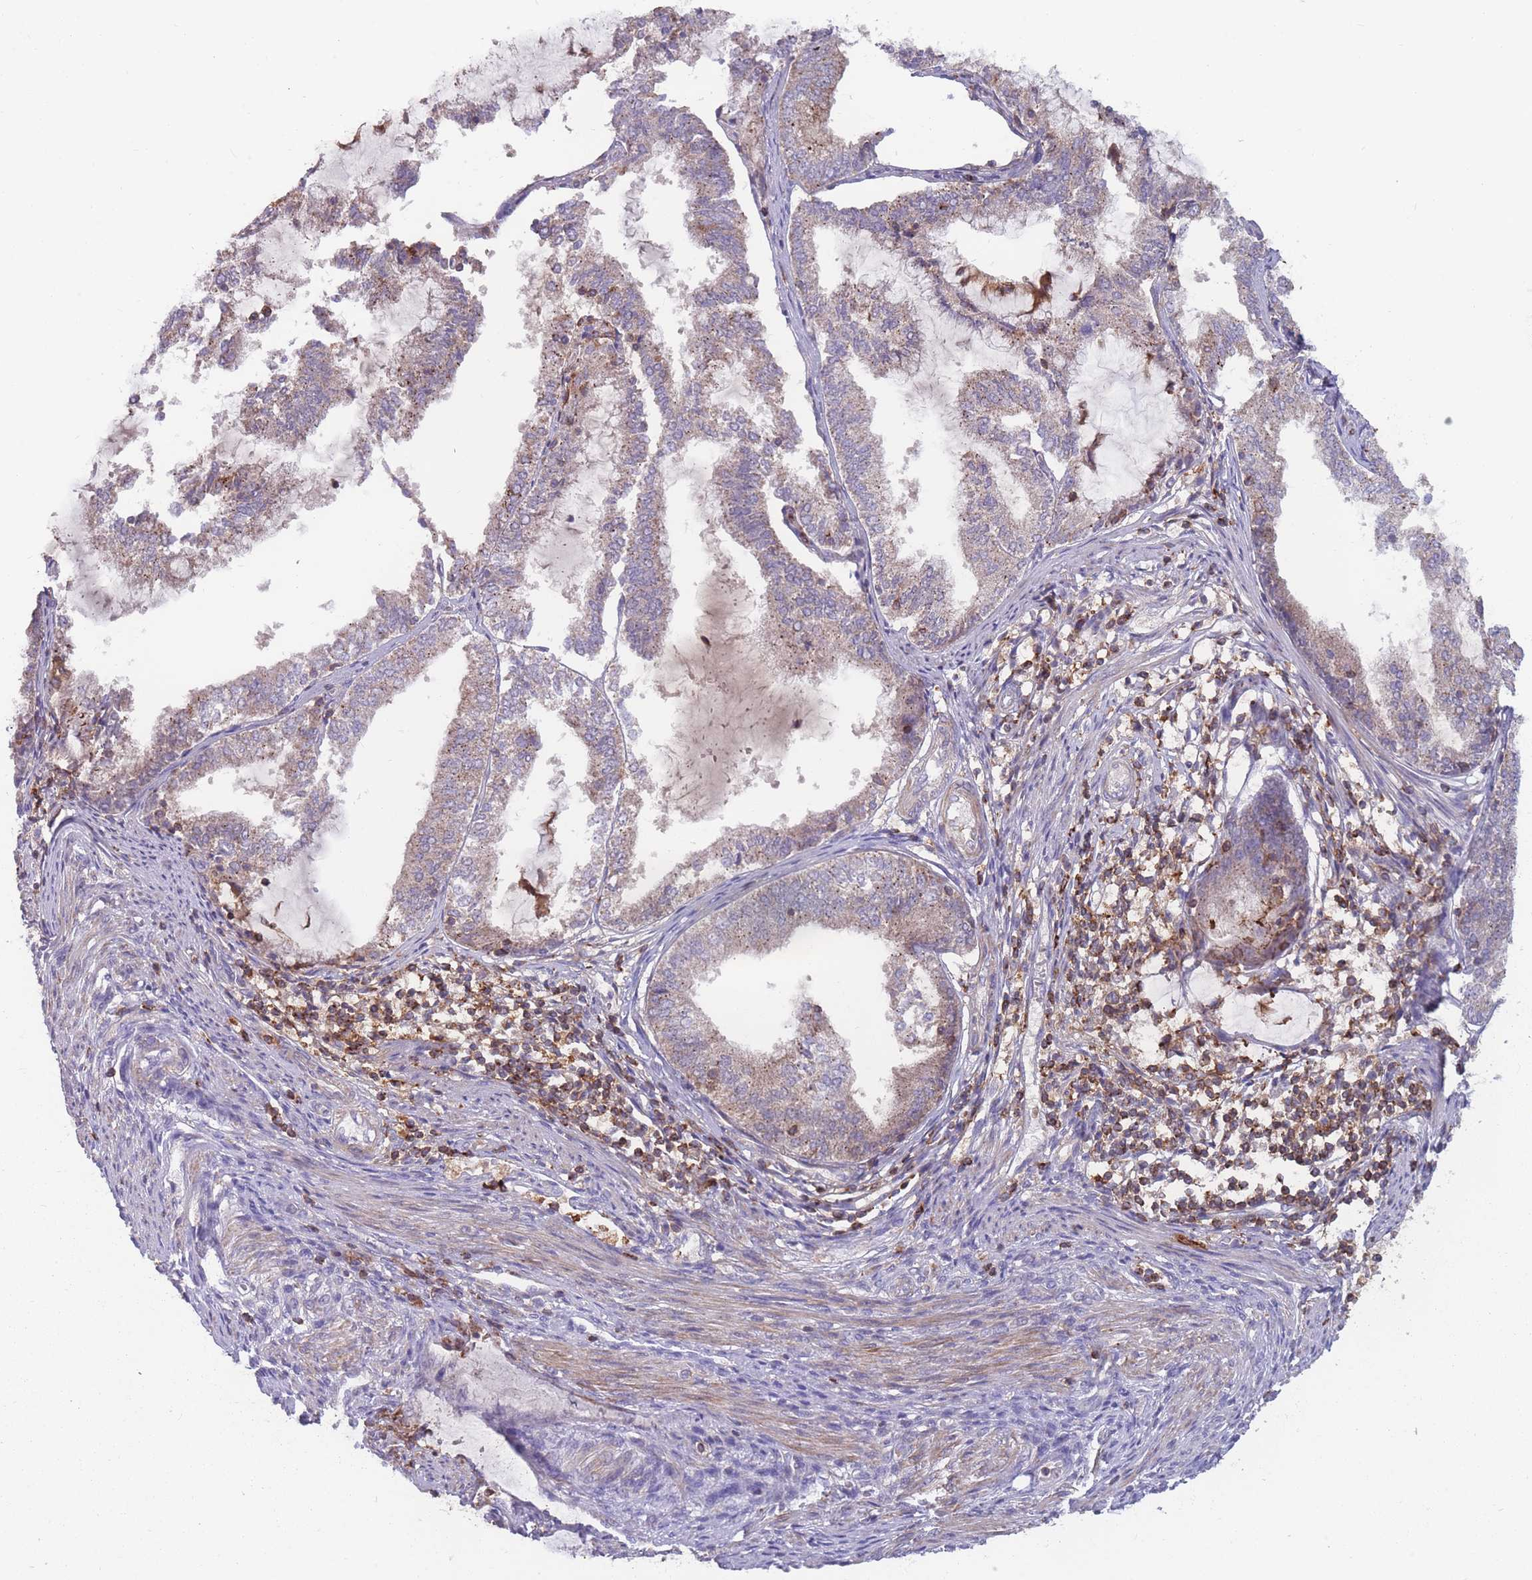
{"staining": {"intensity": "moderate", "quantity": "<25%", "location": "cytoplasmic/membranous"}, "tissue": "endometrial cancer", "cell_type": "Tumor cells", "image_type": "cancer", "snomed": [{"axis": "morphology", "description": "Adenocarcinoma, NOS"}, {"axis": "topography", "description": "Endometrium"}], "caption": "Immunohistochemistry (DAB) staining of adenocarcinoma (endometrial) displays moderate cytoplasmic/membranous protein expression in about <25% of tumor cells.", "gene": "CD33", "patient": {"sex": "female", "age": 81}}